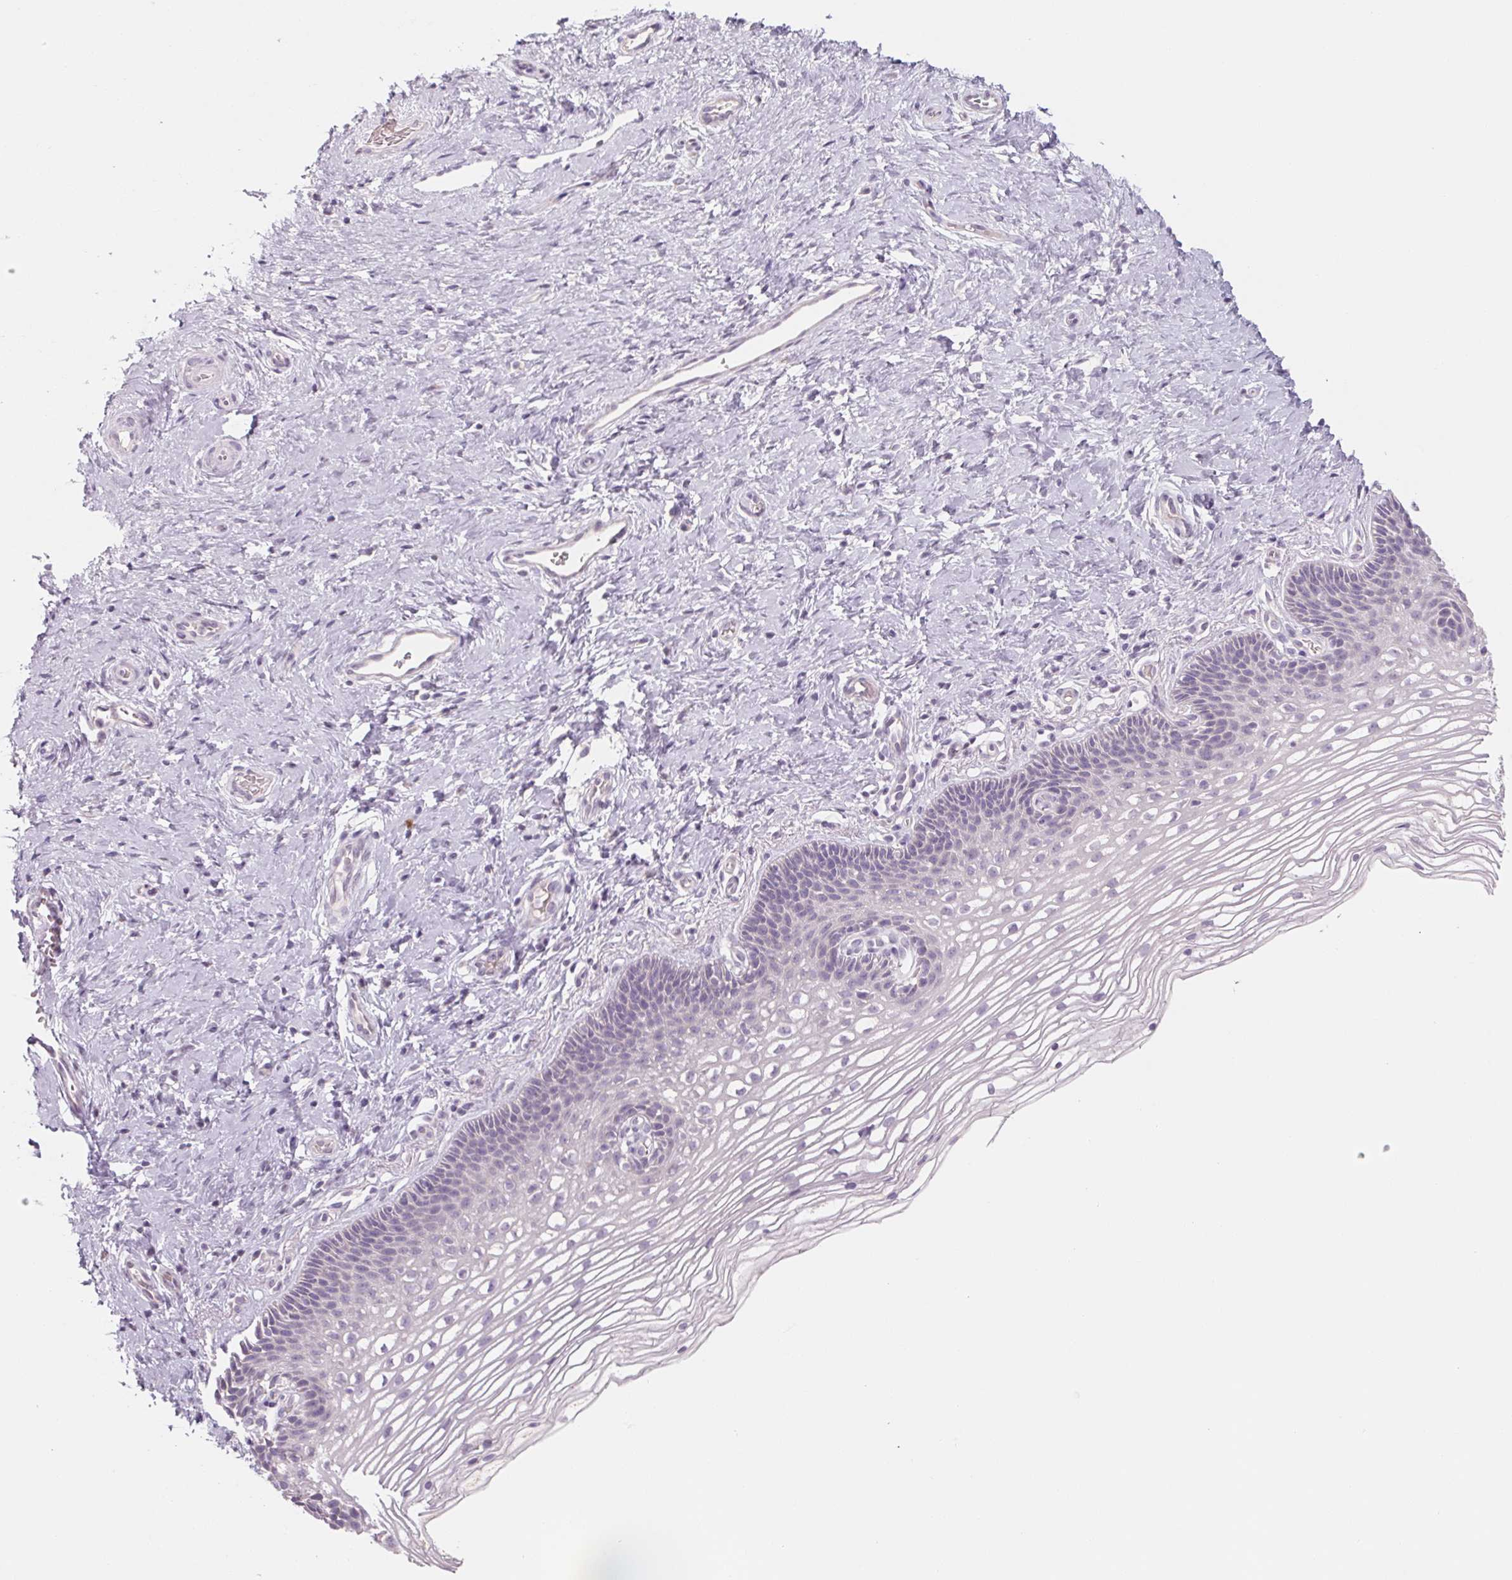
{"staining": {"intensity": "negative", "quantity": "none", "location": "none"}, "tissue": "cervix", "cell_type": "Glandular cells", "image_type": "normal", "snomed": [{"axis": "morphology", "description": "Normal tissue, NOS"}, {"axis": "topography", "description": "Cervix"}], "caption": "The histopathology image reveals no significant positivity in glandular cells of cervix. (DAB (3,3'-diaminobenzidine) IHC, high magnification).", "gene": "POU1F1", "patient": {"sex": "female", "age": 34}}